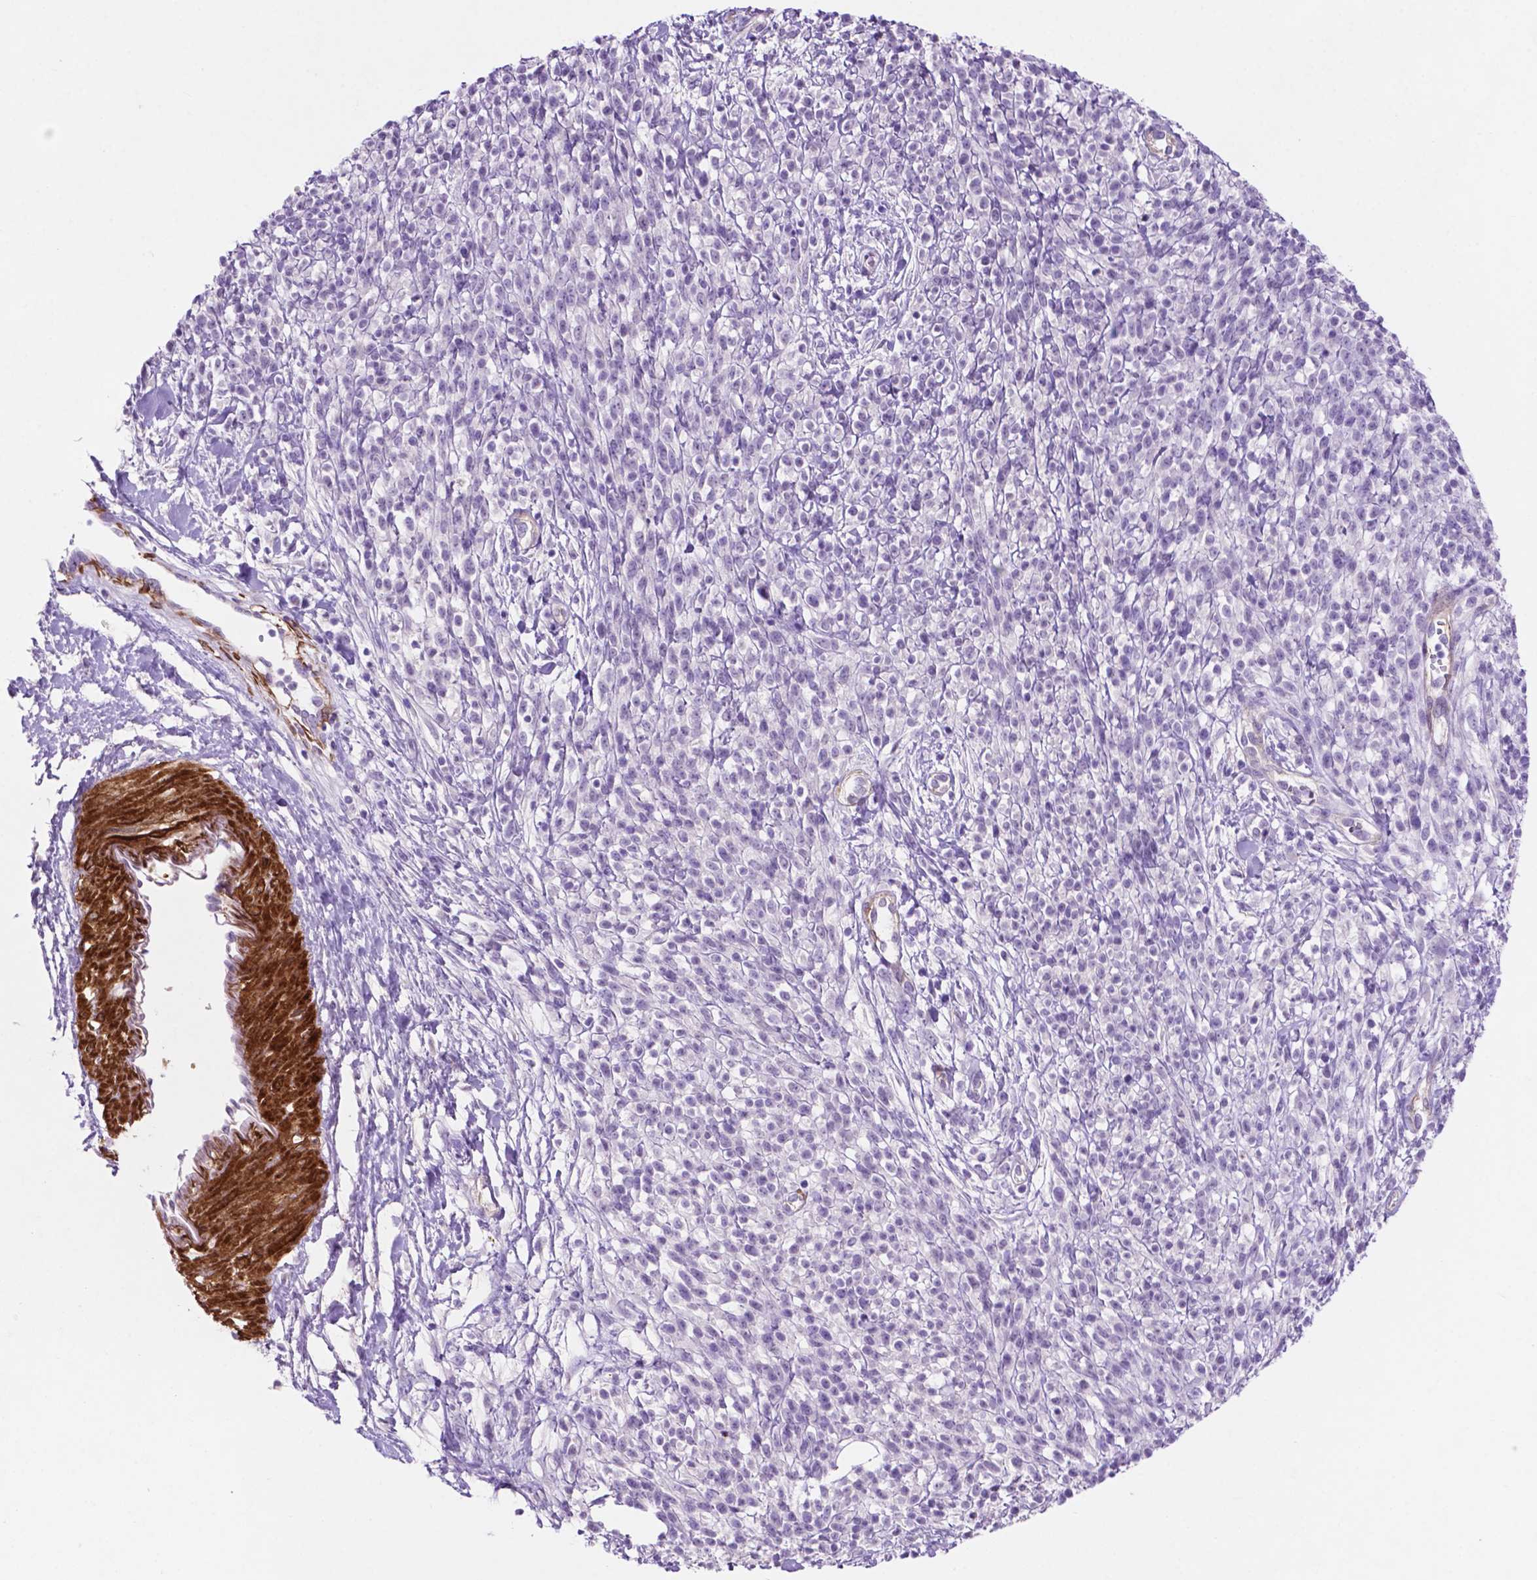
{"staining": {"intensity": "negative", "quantity": "none", "location": "none"}, "tissue": "melanoma", "cell_type": "Tumor cells", "image_type": "cancer", "snomed": [{"axis": "morphology", "description": "Malignant melanoma, NOS"}, {"axis": "topography", "description": "Skin"}, {"axis": "topography", "description": "Skin of trunk"}], "caption": "This is an immunohistochemistry photomicrograph of human melanoma. There is no positivity in tumor cells.", "gene": "ASPG", "patient": {"sex": "male", "age": 74}}